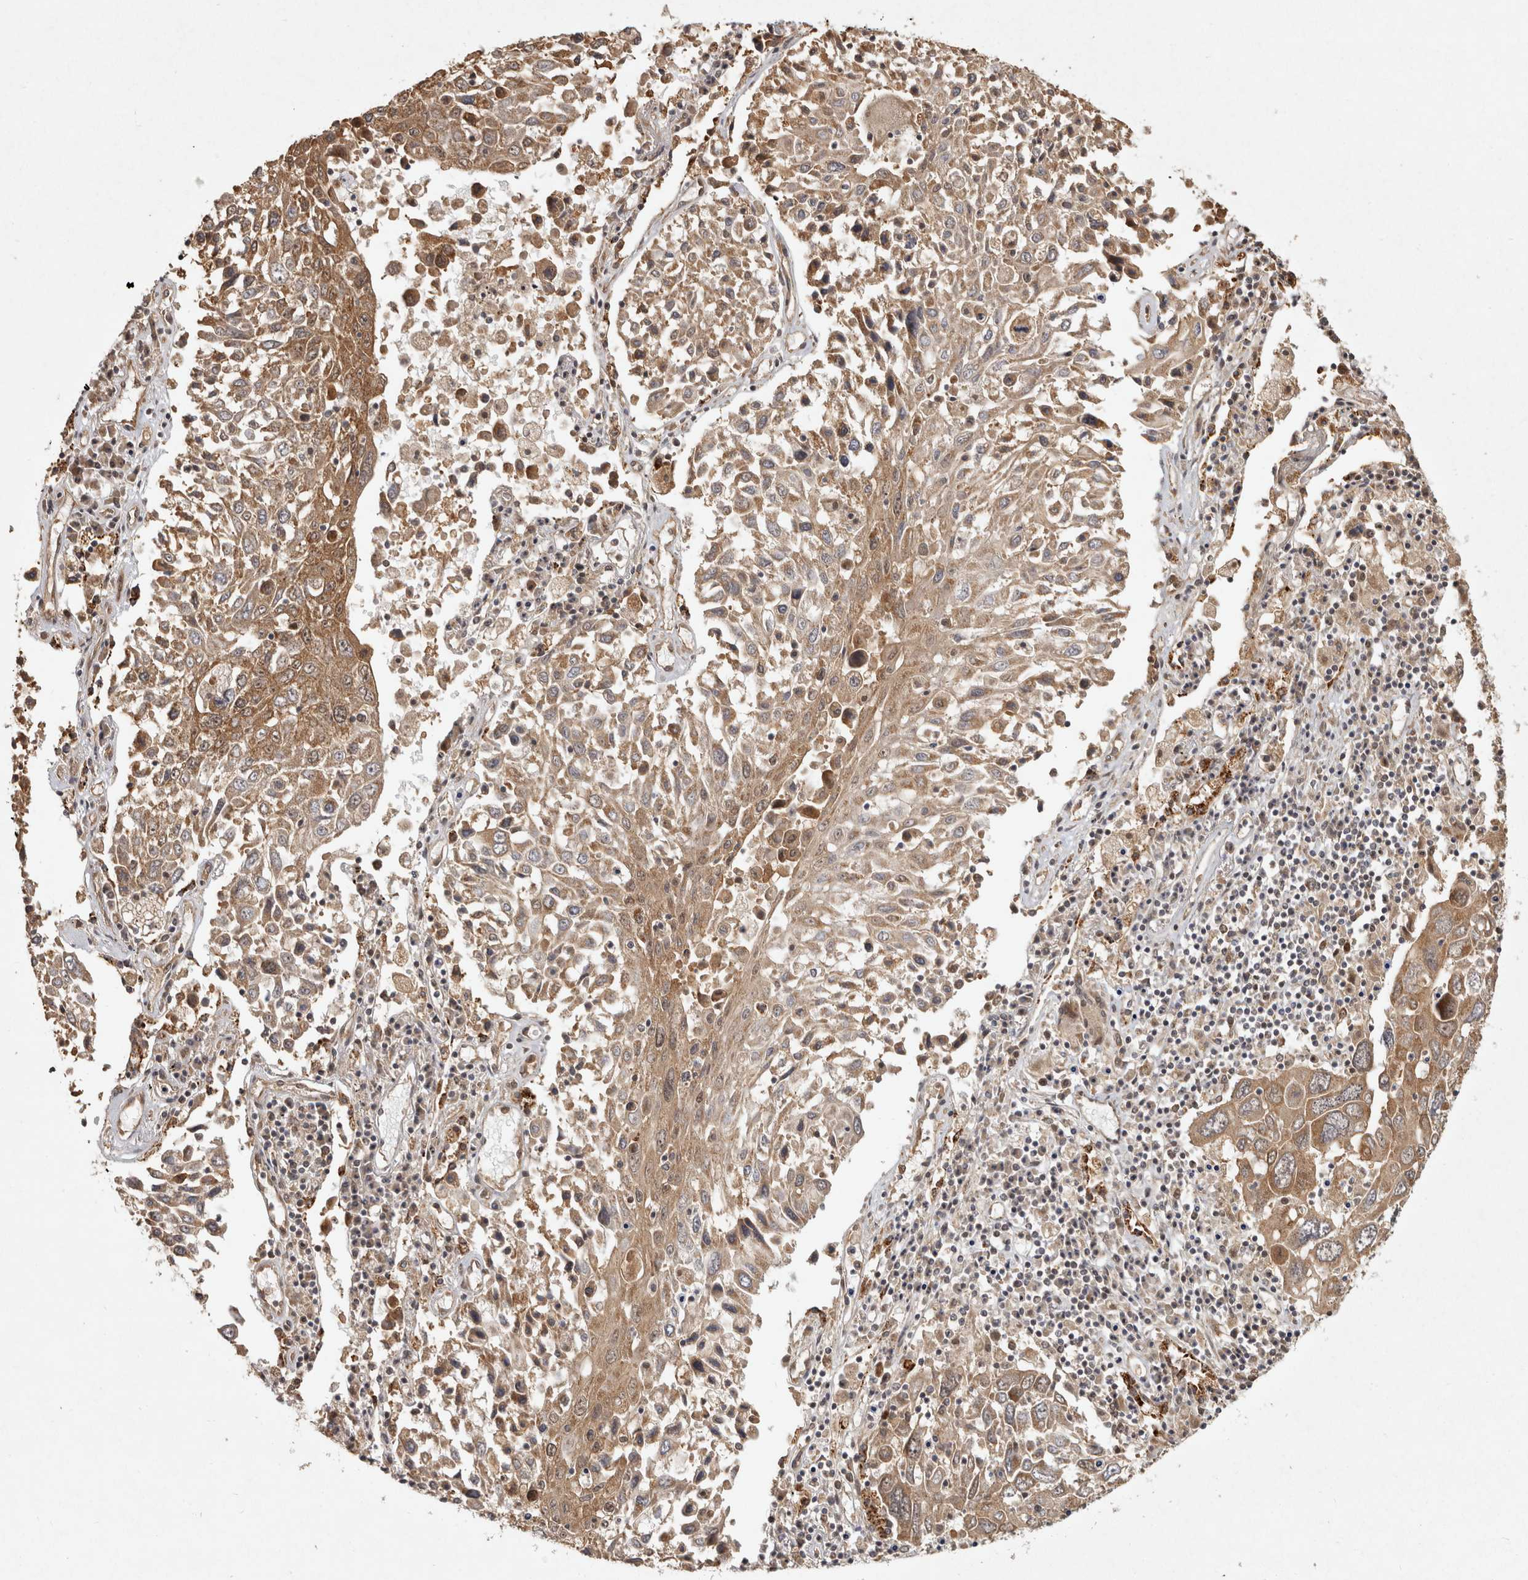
{"staining": {"intensity": "moderate", "quantity": ">75%", "location": "cytoplasmic/membranous"}, "tissue": "lung cancer", "cell_type": "Tumor cells", "image_type": "cancer", "snomed": [{"axis": "morphology", "description": "Squamous cell carcinoma, NOS"}, {"axis": "topography", "description": "Lung"}], "caption": "Protein expression by immunohistochemistry displays moderate cytoplasmic/membranous expression in about >75% of tumor cells in lung cancer (squamous cell carcinoma).", "gene": "CAMSAP2", "patient": {"sex": "male", "age": 65}}